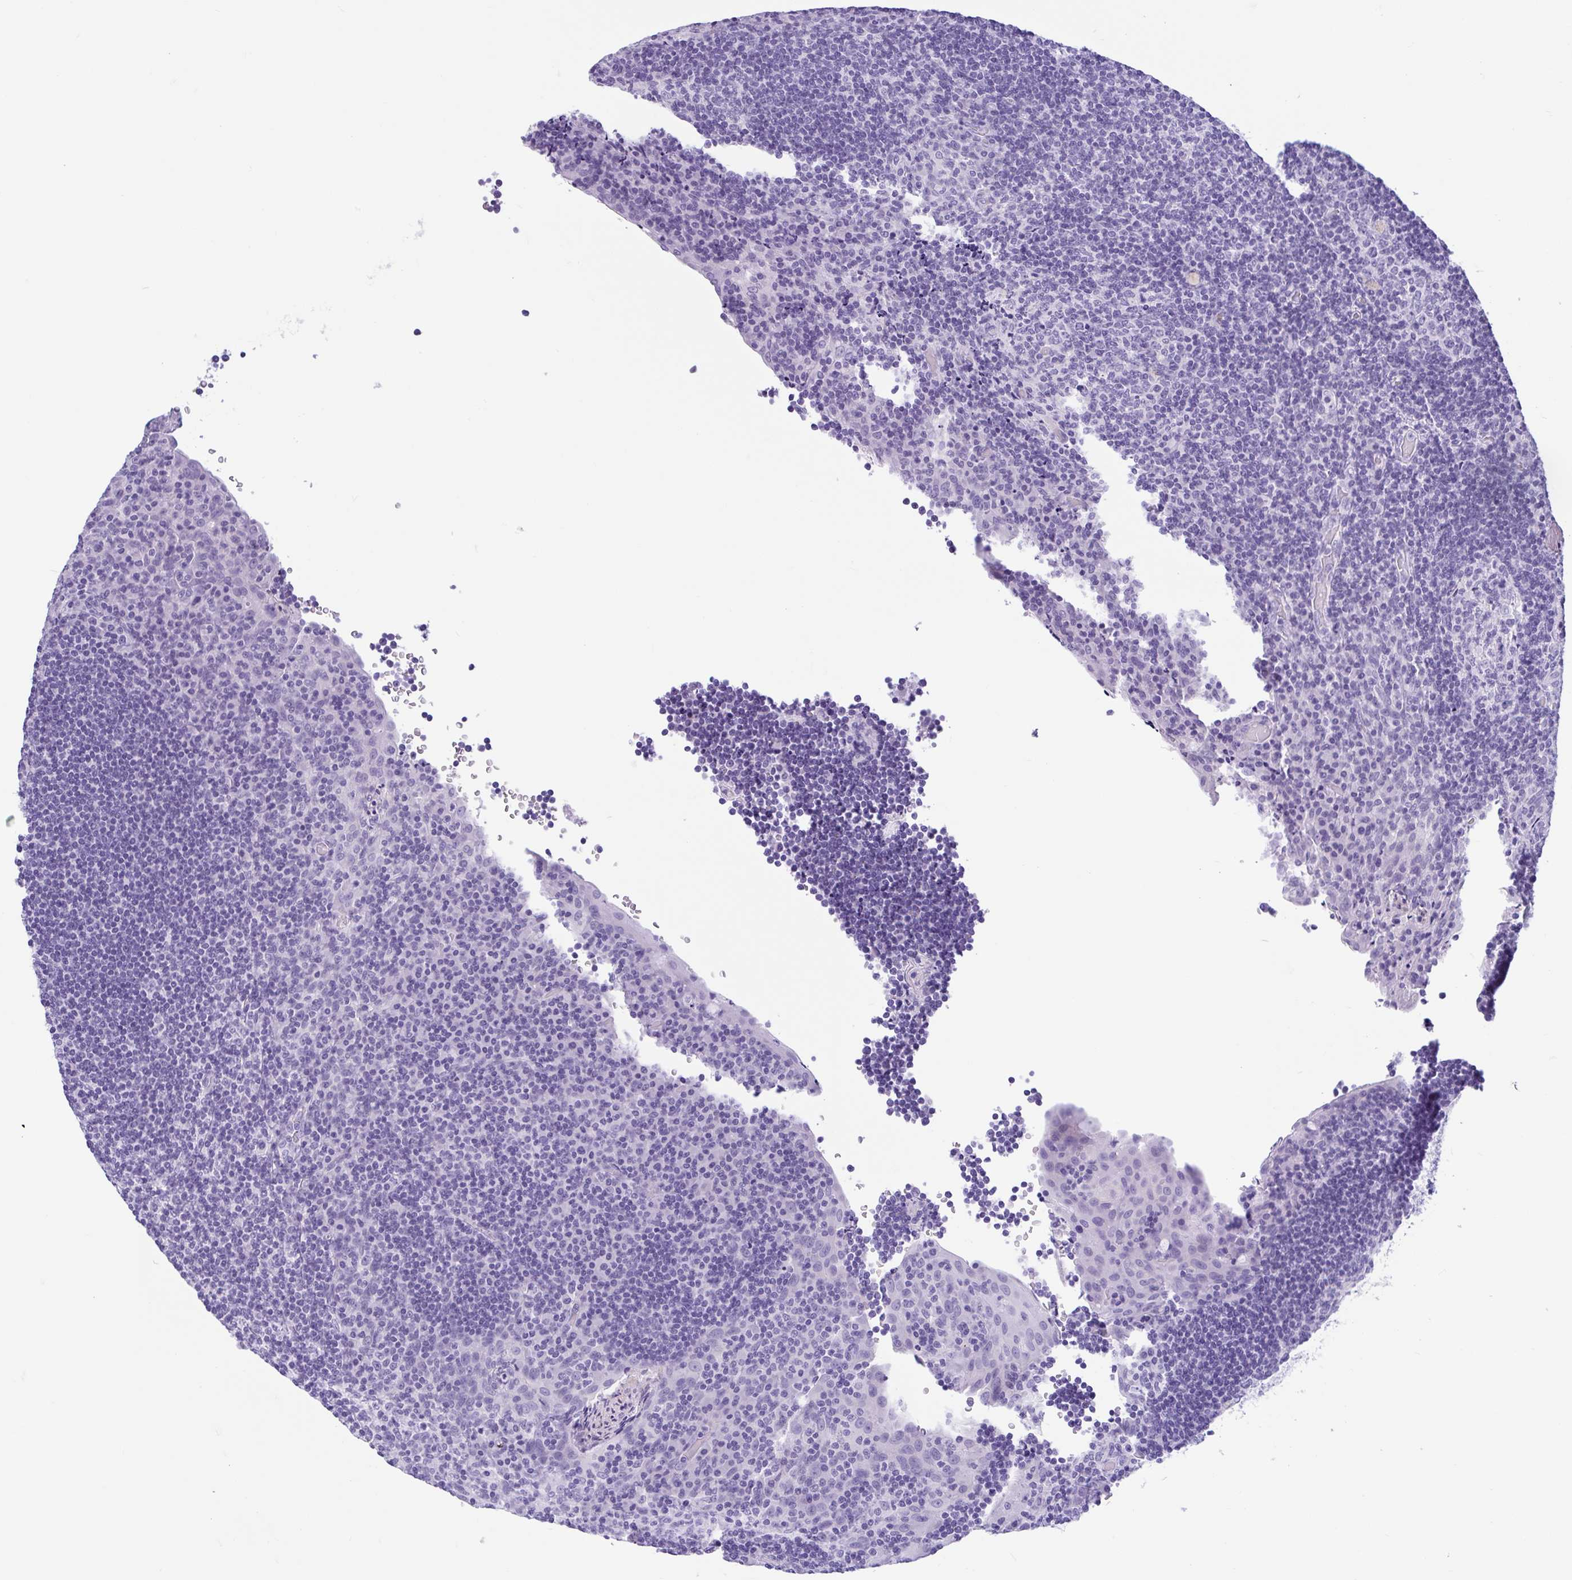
{"staining": {"intensity": "negative", "quantity": "none", "location": "none"}, "tissue": "tonsil", "cell_type": "Germinal center cells", "image_type": "normal", "snomed": [{"axis": "morphology", "description": "Normal tissue, NOS"}, {"axis": "topography", "description": "Tonsil"}], "caption": "A high-resolution micrograph shows immunohistochemistry staining of normal tonsil, which reveals no significant expression in germinal center cells.", "gene": "ENSG00000274792", "patient": {"sex": "male", "age": 17}}